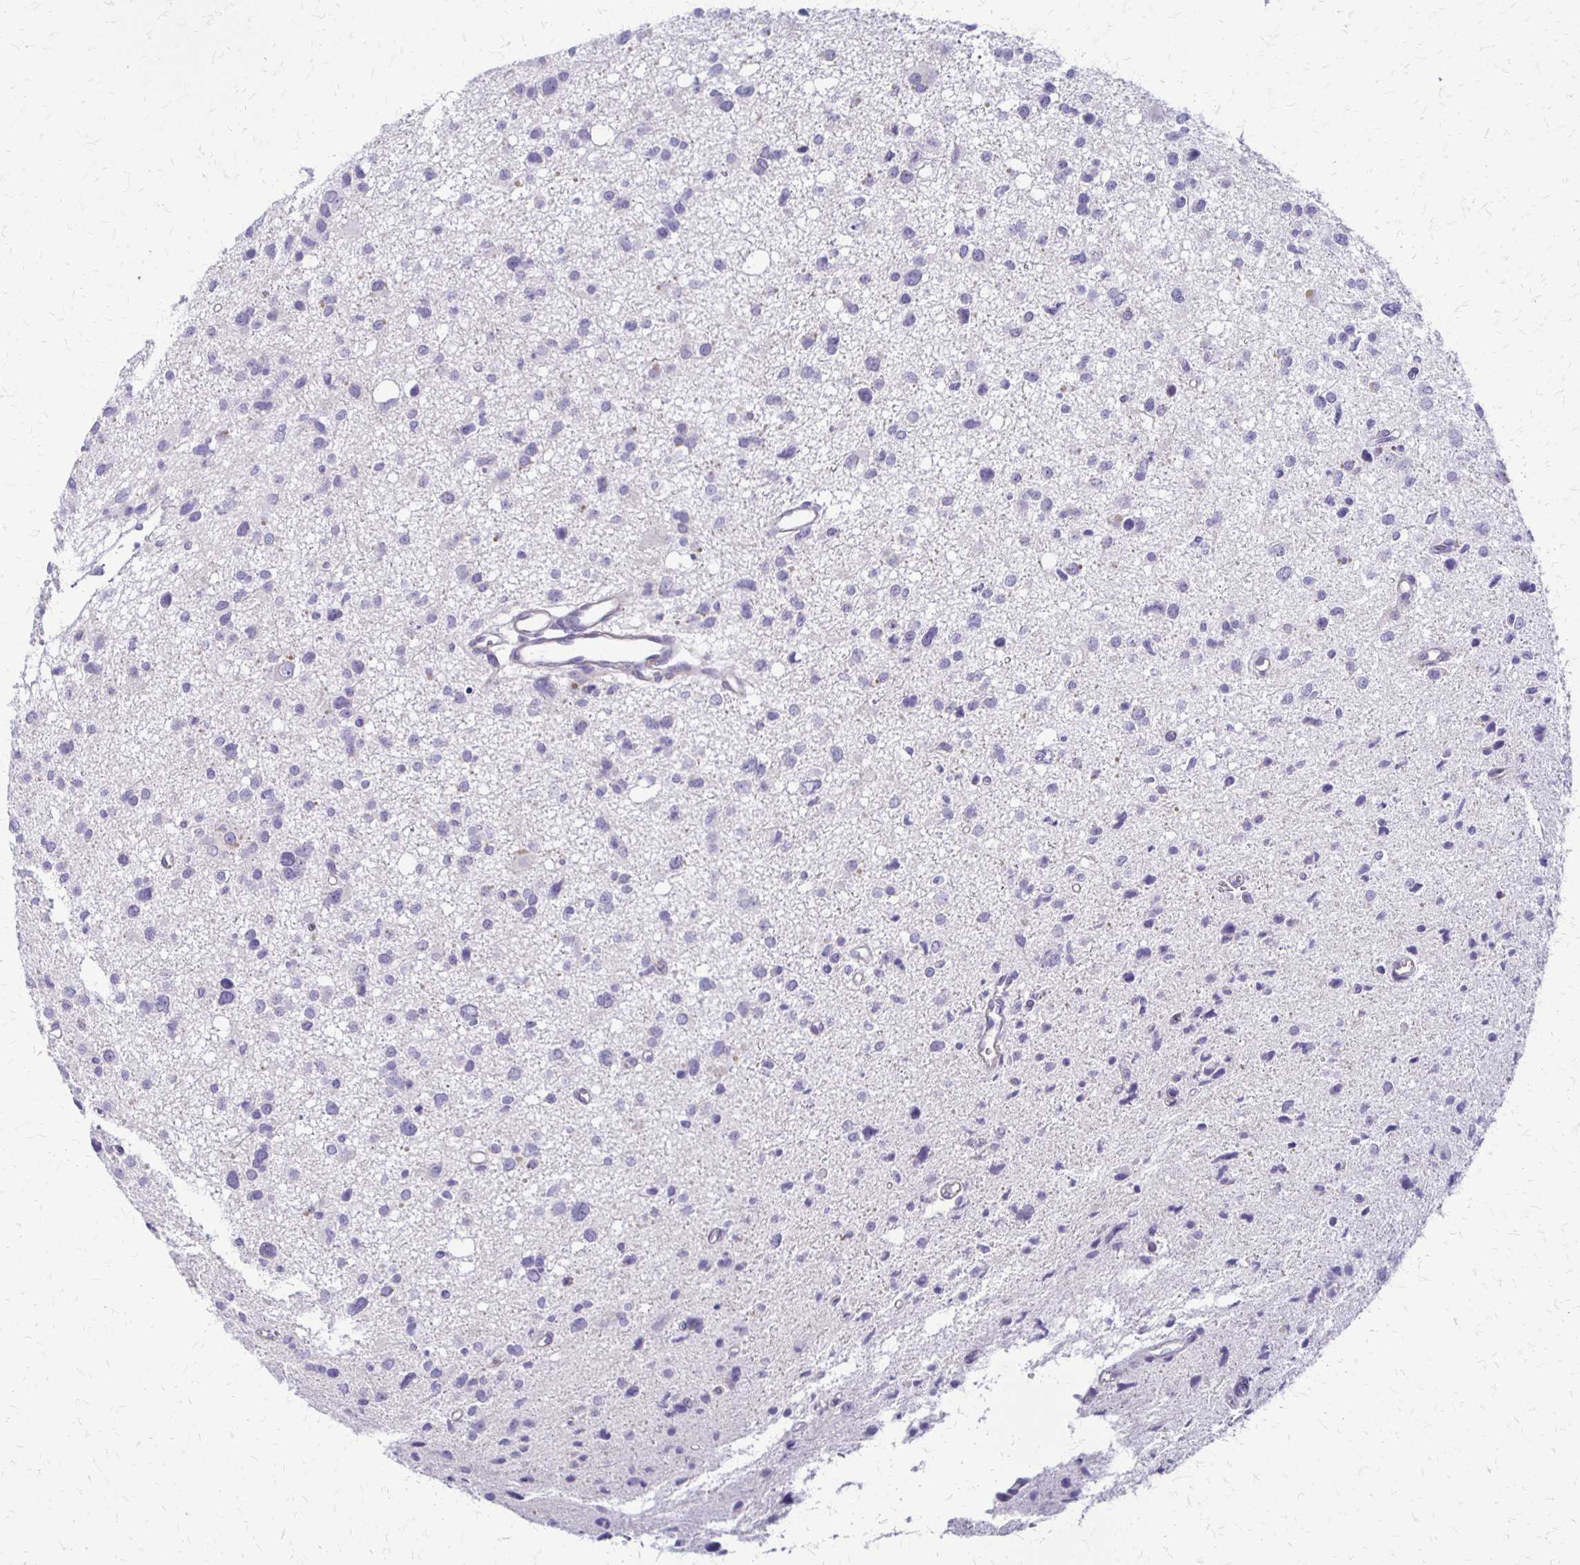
{"staining": {"intensity": "negative", "quantity": "none", "location": "none"}, "tissue": "glioma", "cell_type": "Tumor cells", "image_type": "cancer", "snomed": [{"axis": "morphology", "description": "Glioma, malignant, High grade"}, {"axis": "topography", "description": "Brain"}], "caption": "Tumor cells show no significant positivity in high-grade glioma (malignant).", "gene": "RHOC", "patient": {"sex": "male", "age": 23}}